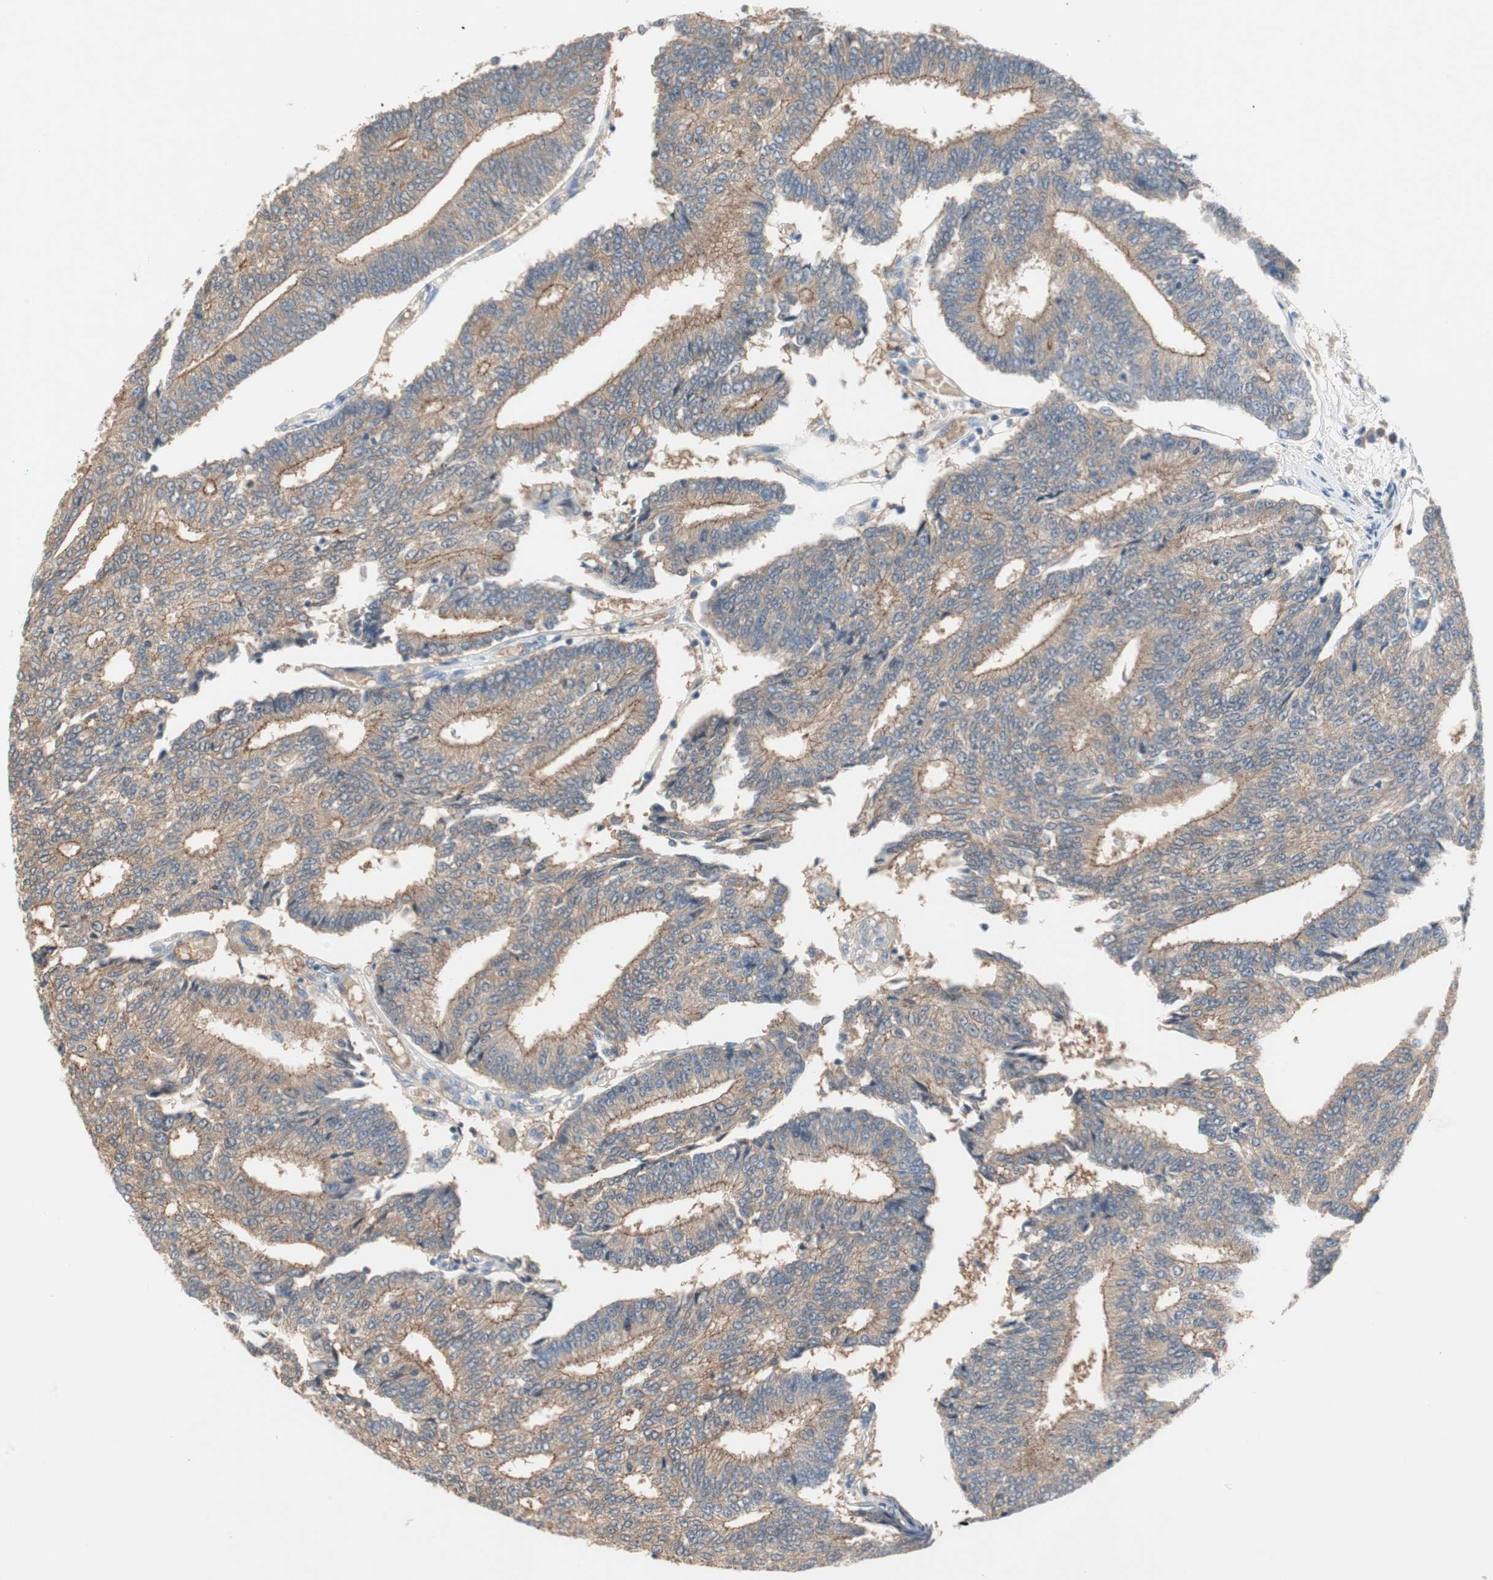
{"staining": {"intensity": "moderate", "quantity": "25%-75%", "location": "cytoplasmic/membranous"}, "tissue": "prostate cancer", "cell_type": "Tumor cells", "image_type": "cancer", "snomed": [{"axis": "morphology", "description": "Adenocarcinoma, High grade"}, {"axis": "topography", "description": "Prostate"}], "caption": "High-power microscopy captured an immunohistochemistry (IHC) histopathology image of prostate high-grade adenocarcinoma, revealing moderate cytoplasmic/membranous staining in about 25%-75% of tumor cells.", "gene": "GLUL", "patient": {"sex": "male", "age": 55}}